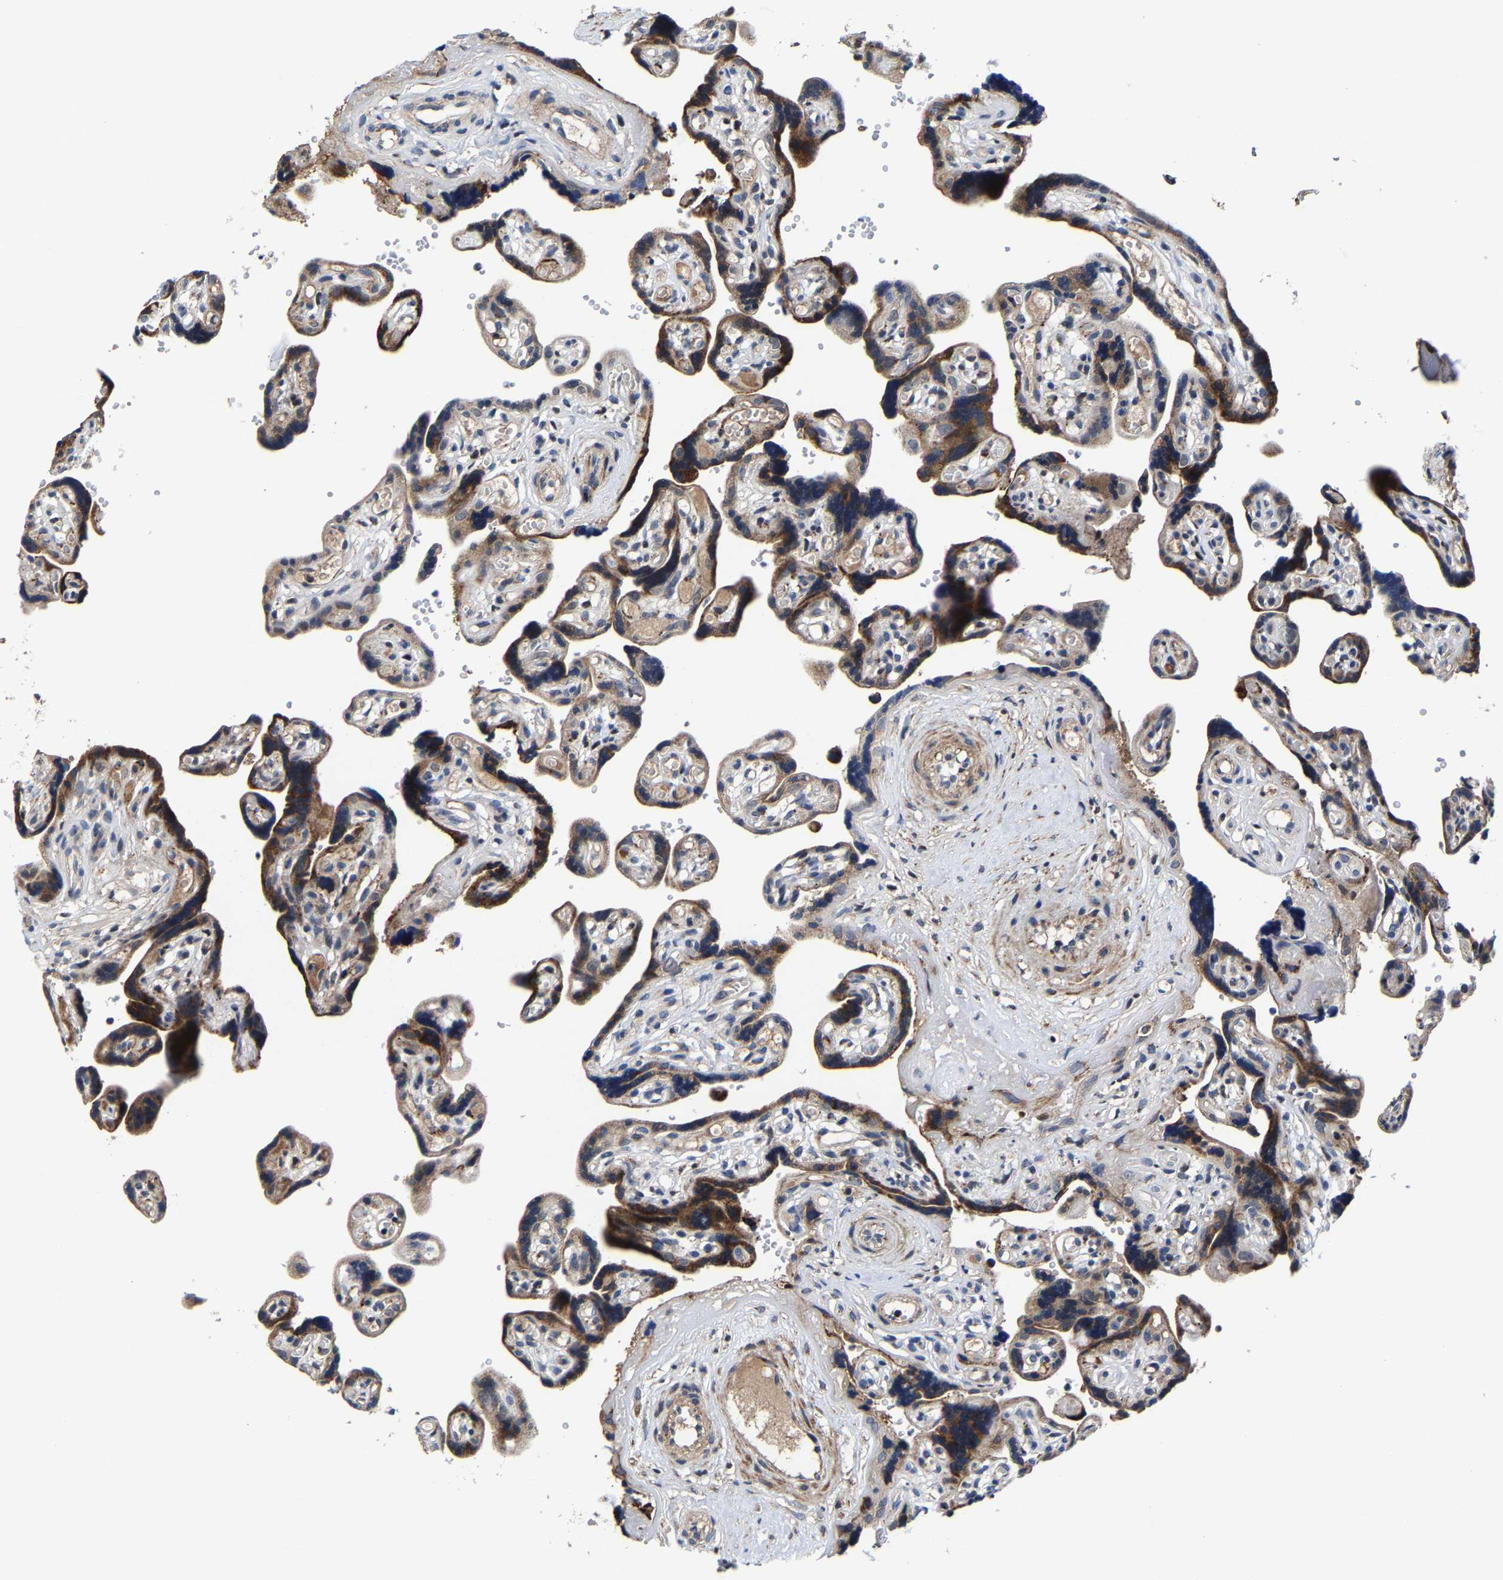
{"staining": {"intensity": "strong", "quantity": ">75%", "location": "cytoplasmic/membranous"}, "tissue": "placenta", "cell_type": "Decidual cells", "image_type": "normal", "snomed": [{"axis": "morphology", "description": "Normal tissue, NOS"}, {"axis": "topography", "description": "Placenta"}], "caption": "Immunohistochemical staining of normal human placenta demonstrates high levels of strong cytoplasmic/membranous staining in about >75% of decidual cells. Immunohistochemistry stains the protein in brown and the nuclei are stained blue.", "gene": "SLC12A2", "patient": {"sex": "female", "age": 30}}